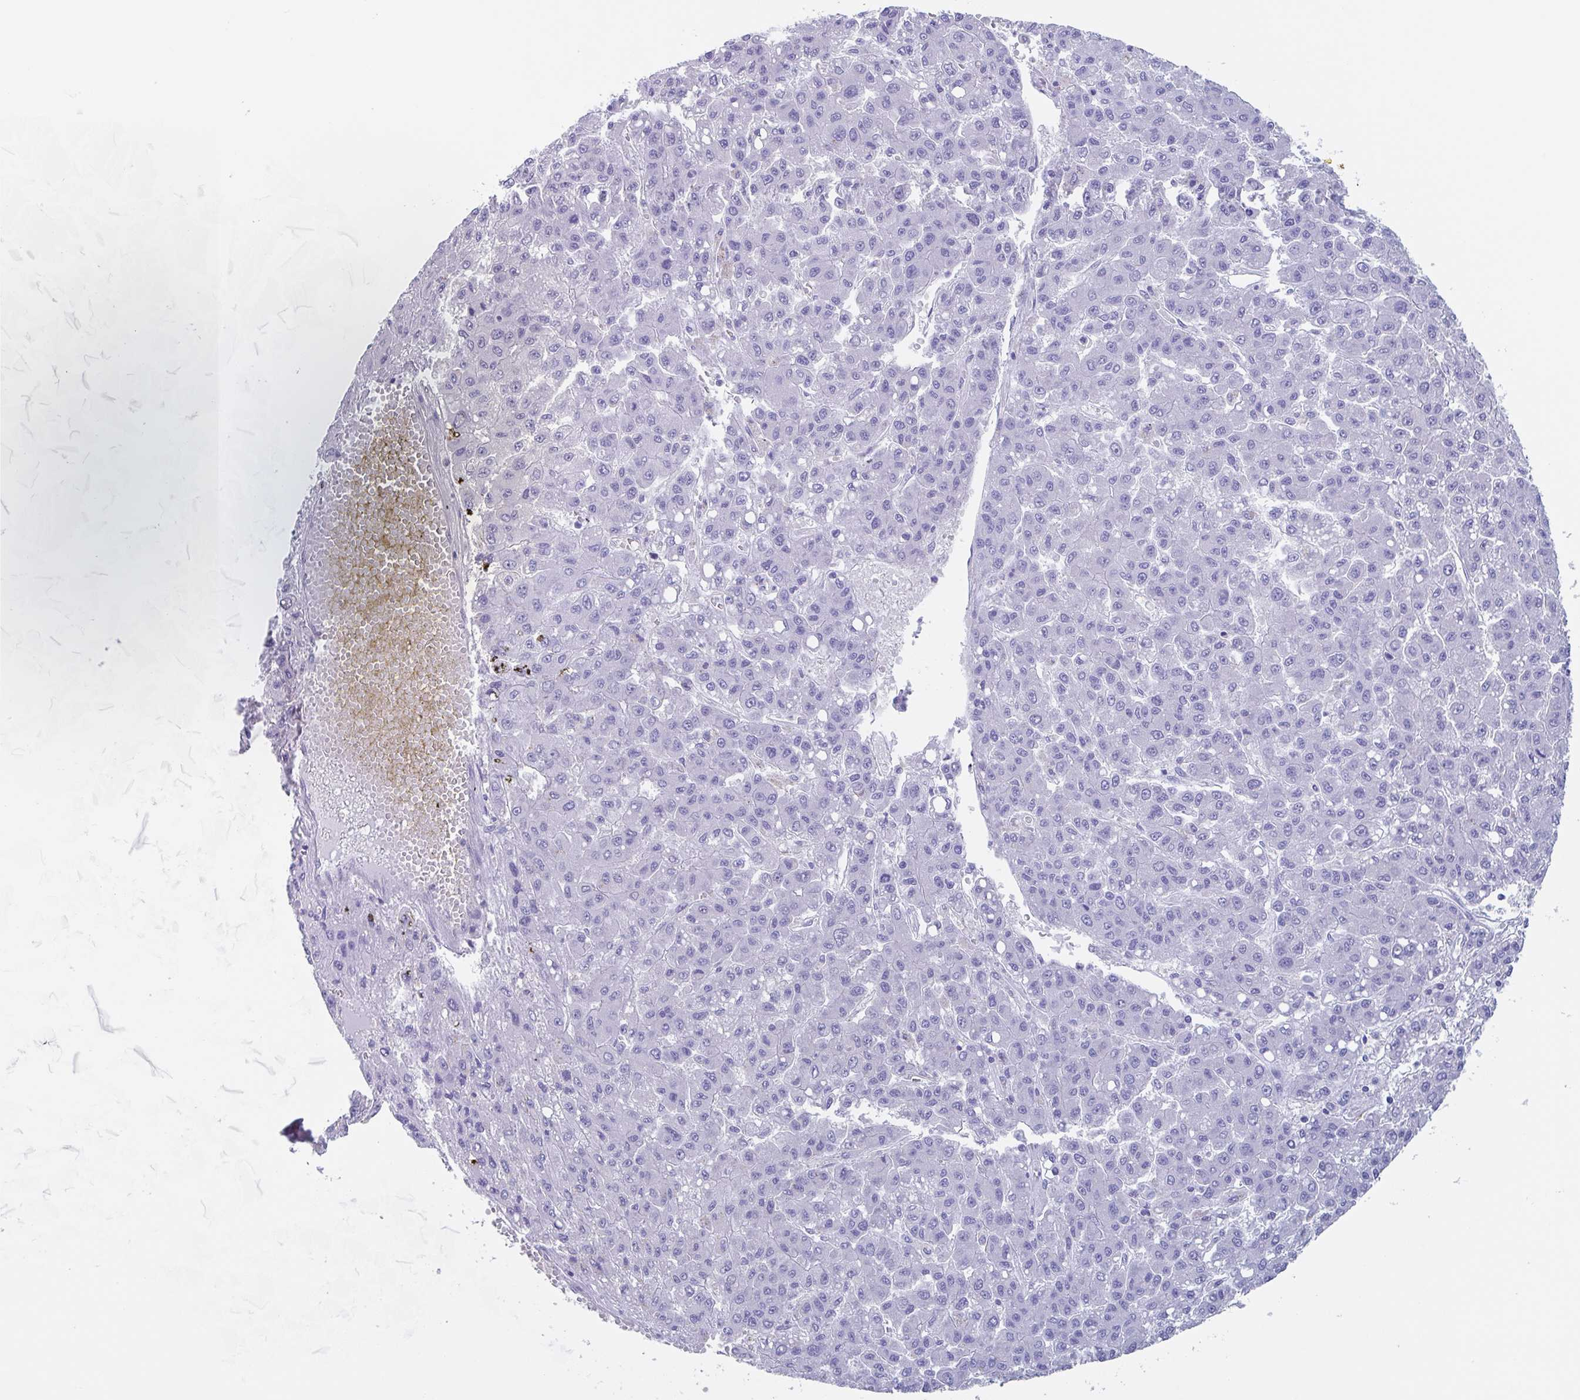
{"staining": {"intensity": "negative", "quantity": "none", "location": "none"}, "tissue": "liver cancer", "cell_type": "Tumor cells", "image_type": "cancer", "snomed": [{"axis": "morphology", "description": "Carcinoma, Hepatocellular, NOS"}, {"axis": "topography", "description": "Liver"}], "caption": "This micrograph is of liver cancer (hepatocellular carcinoma) stained with IHC to label a protein in brown with the nuclei are counter-stained blue. There is no staining in tumor cells. (Stains: DAB IHC with hematoxylin counter stain, Microscopy: brightfield microscopy at high magnification).", "gene": "CHMP5", "patient": {"sex": "male", "age": 70}}